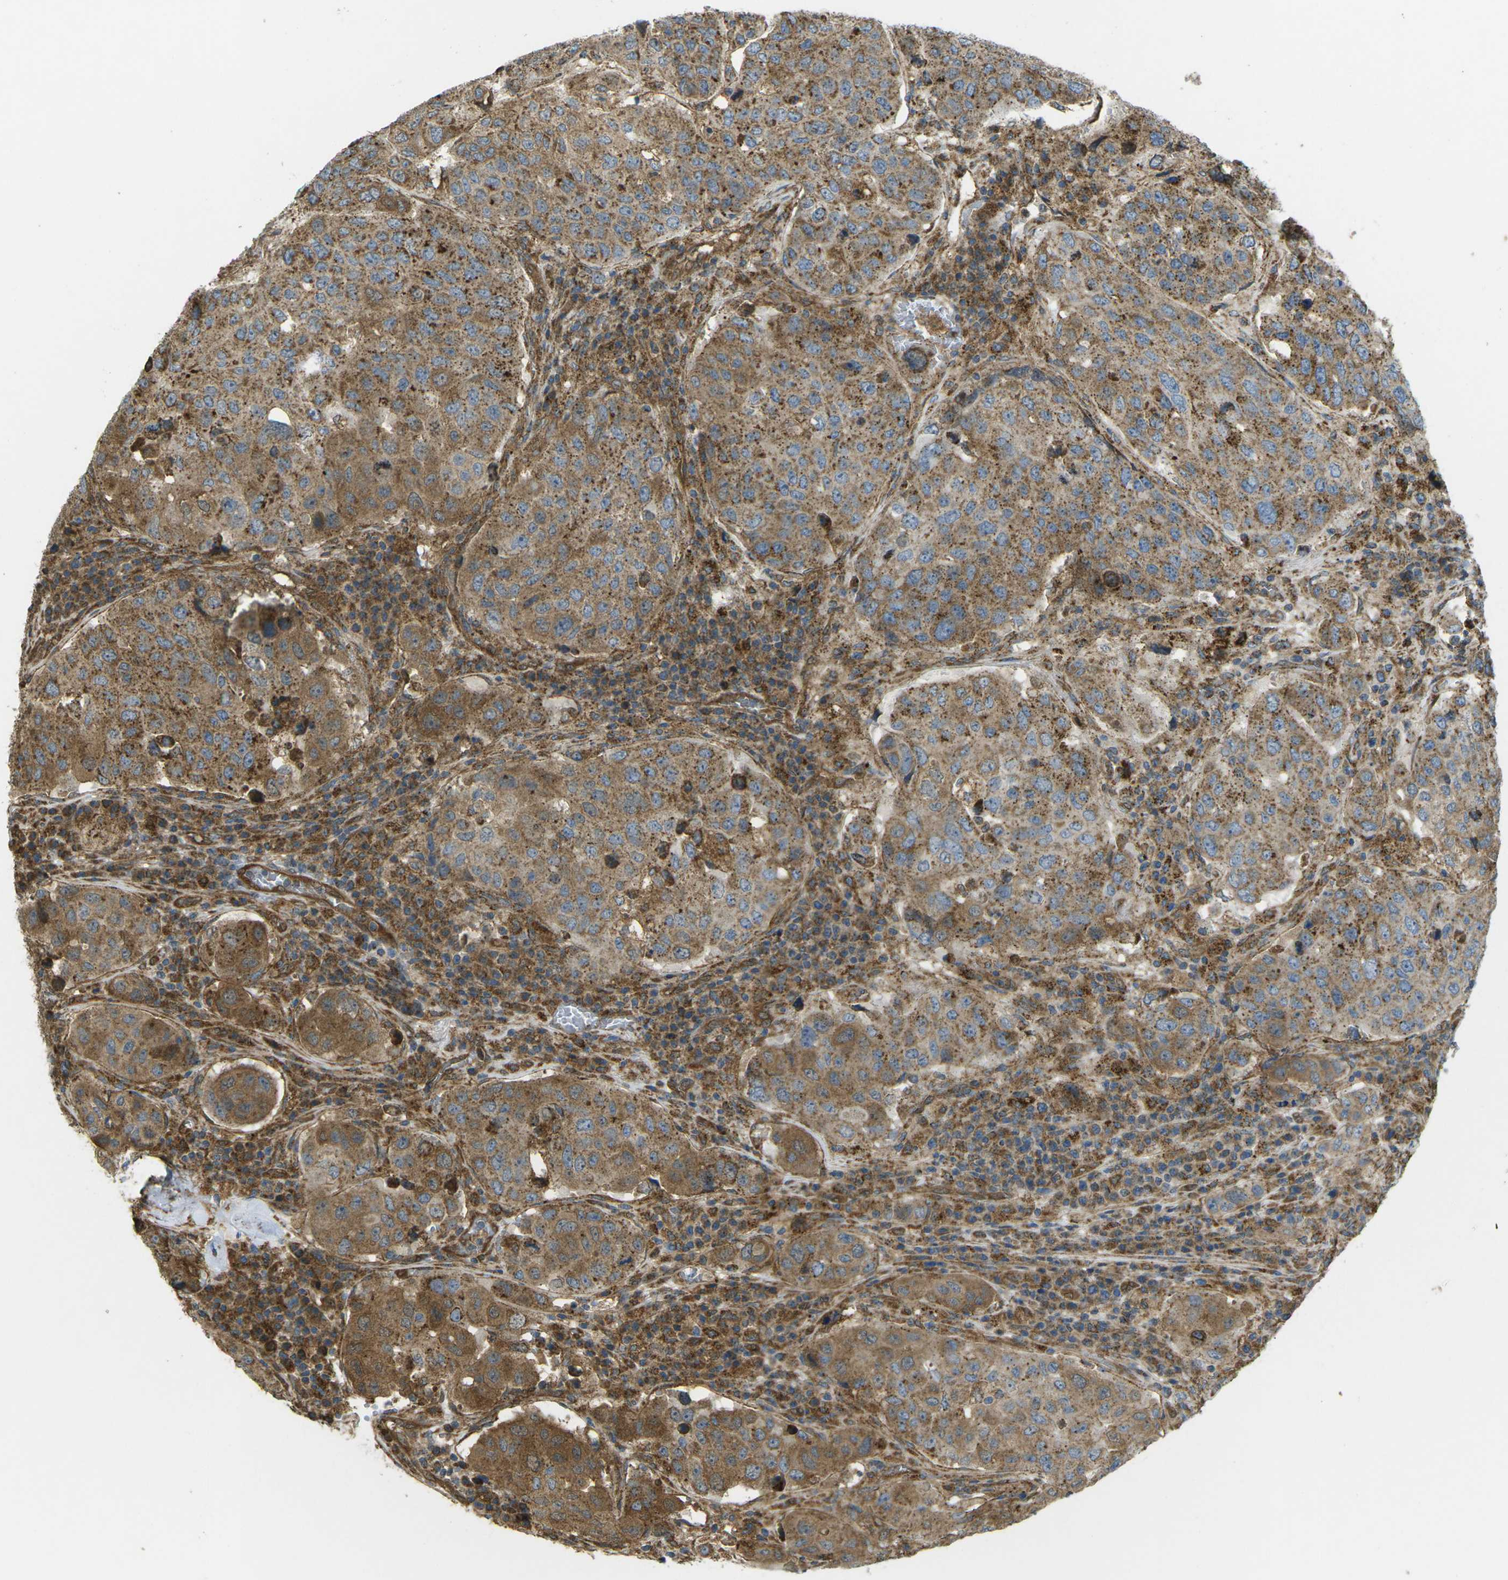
{"staining": {"intensity": "moderate", "quantity": ">75%", "location": "cytoplasmic/membranous"}, "tissue": "urothelial cancer", "cell_type": "Tumor cells", "image_type": "cancer", "snomed": [{"axis": "morphology", "description": "Urothelial carcinoma, High grade"}, {"axis": "topography", "description": "Lymph node"}, {"axis": "topography", "description": "Urinary bladder"}], "caption": "Immunohistochemical staining of human urothelial cancer reveals medium levels of moderate cytoplasmic/membranous expression in approximately >75% of tumor cells.", "gene": "CHMP3", "patient": {"sex": "male", "age": 51}}